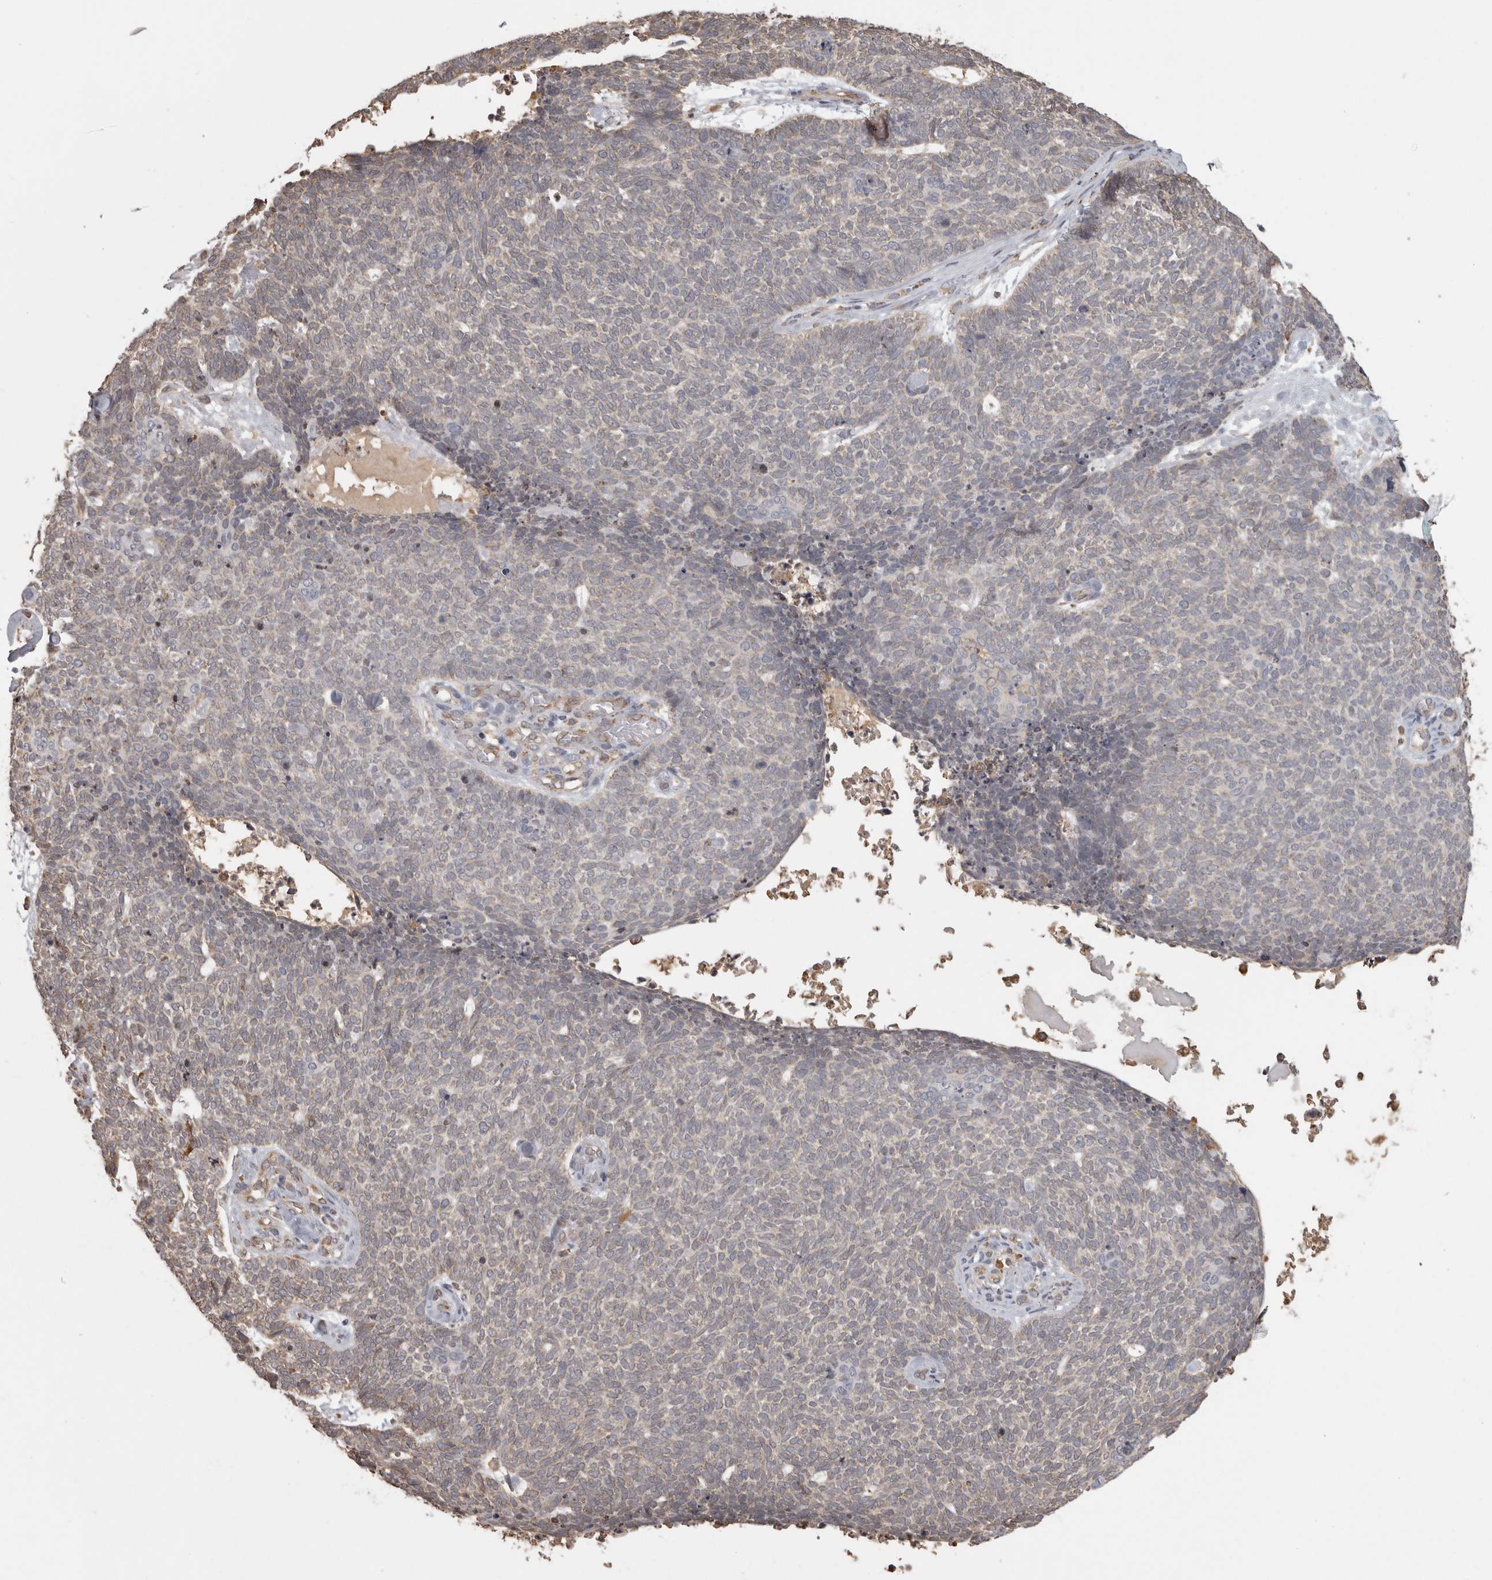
{"staining": {"intensity": "weak", "quantity": "<25%", "location": "cytoplasmic/membranous"}, "tissue": "skin cancer", "cell_type": "Tumor cells", "image_type": "cancer", "snomed": [{"axis": "morphology", "description": "Basal cell carcinoma"}, {"axis": "topography", "description": "Skin"}], "caption": "The immunohistochemistry (IHC) histopathology image has no significant positivity in tumor cells of basal cell carcinoma (skin) tissue.", "gene": "PON2", "patient": {"sex": "female", "age": 84}}